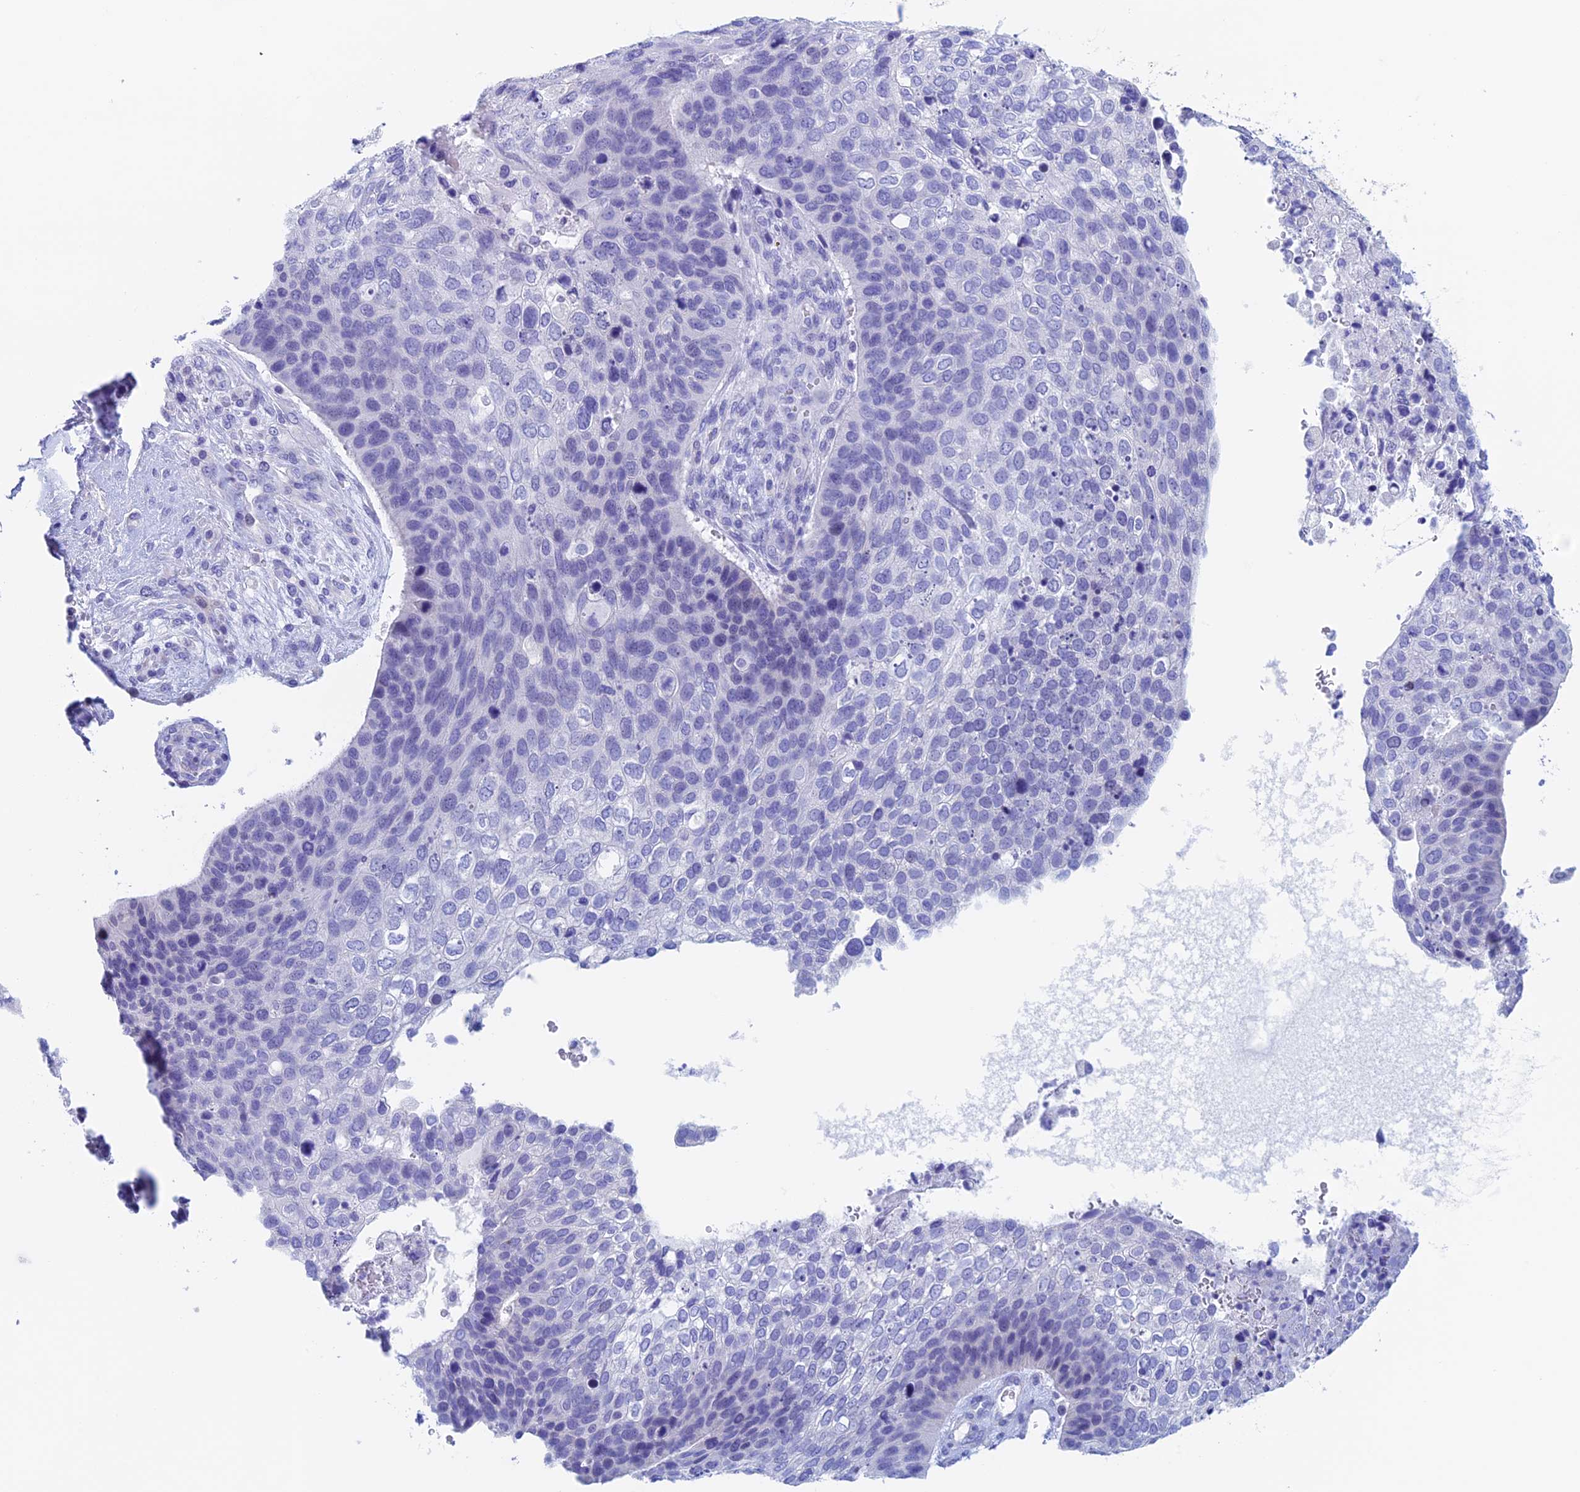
{"staining": {"intensity": "negative", "quantity": "none", "location": "none"}, "tissue": "skin cancer", "cell_type": "Tumor cells", "image_type": "cancer", "snomed": [{"axis": "morphology", "description": "Basal cell carcinoma"}, {"axis": "topography", "description": "Skin"}], "caption": "Tumor cells are negative for protein expression in human basal cell carcinoma (skin).", "gene": "PSMC3IP", "patient": {"sex": "female", "age": 74}}